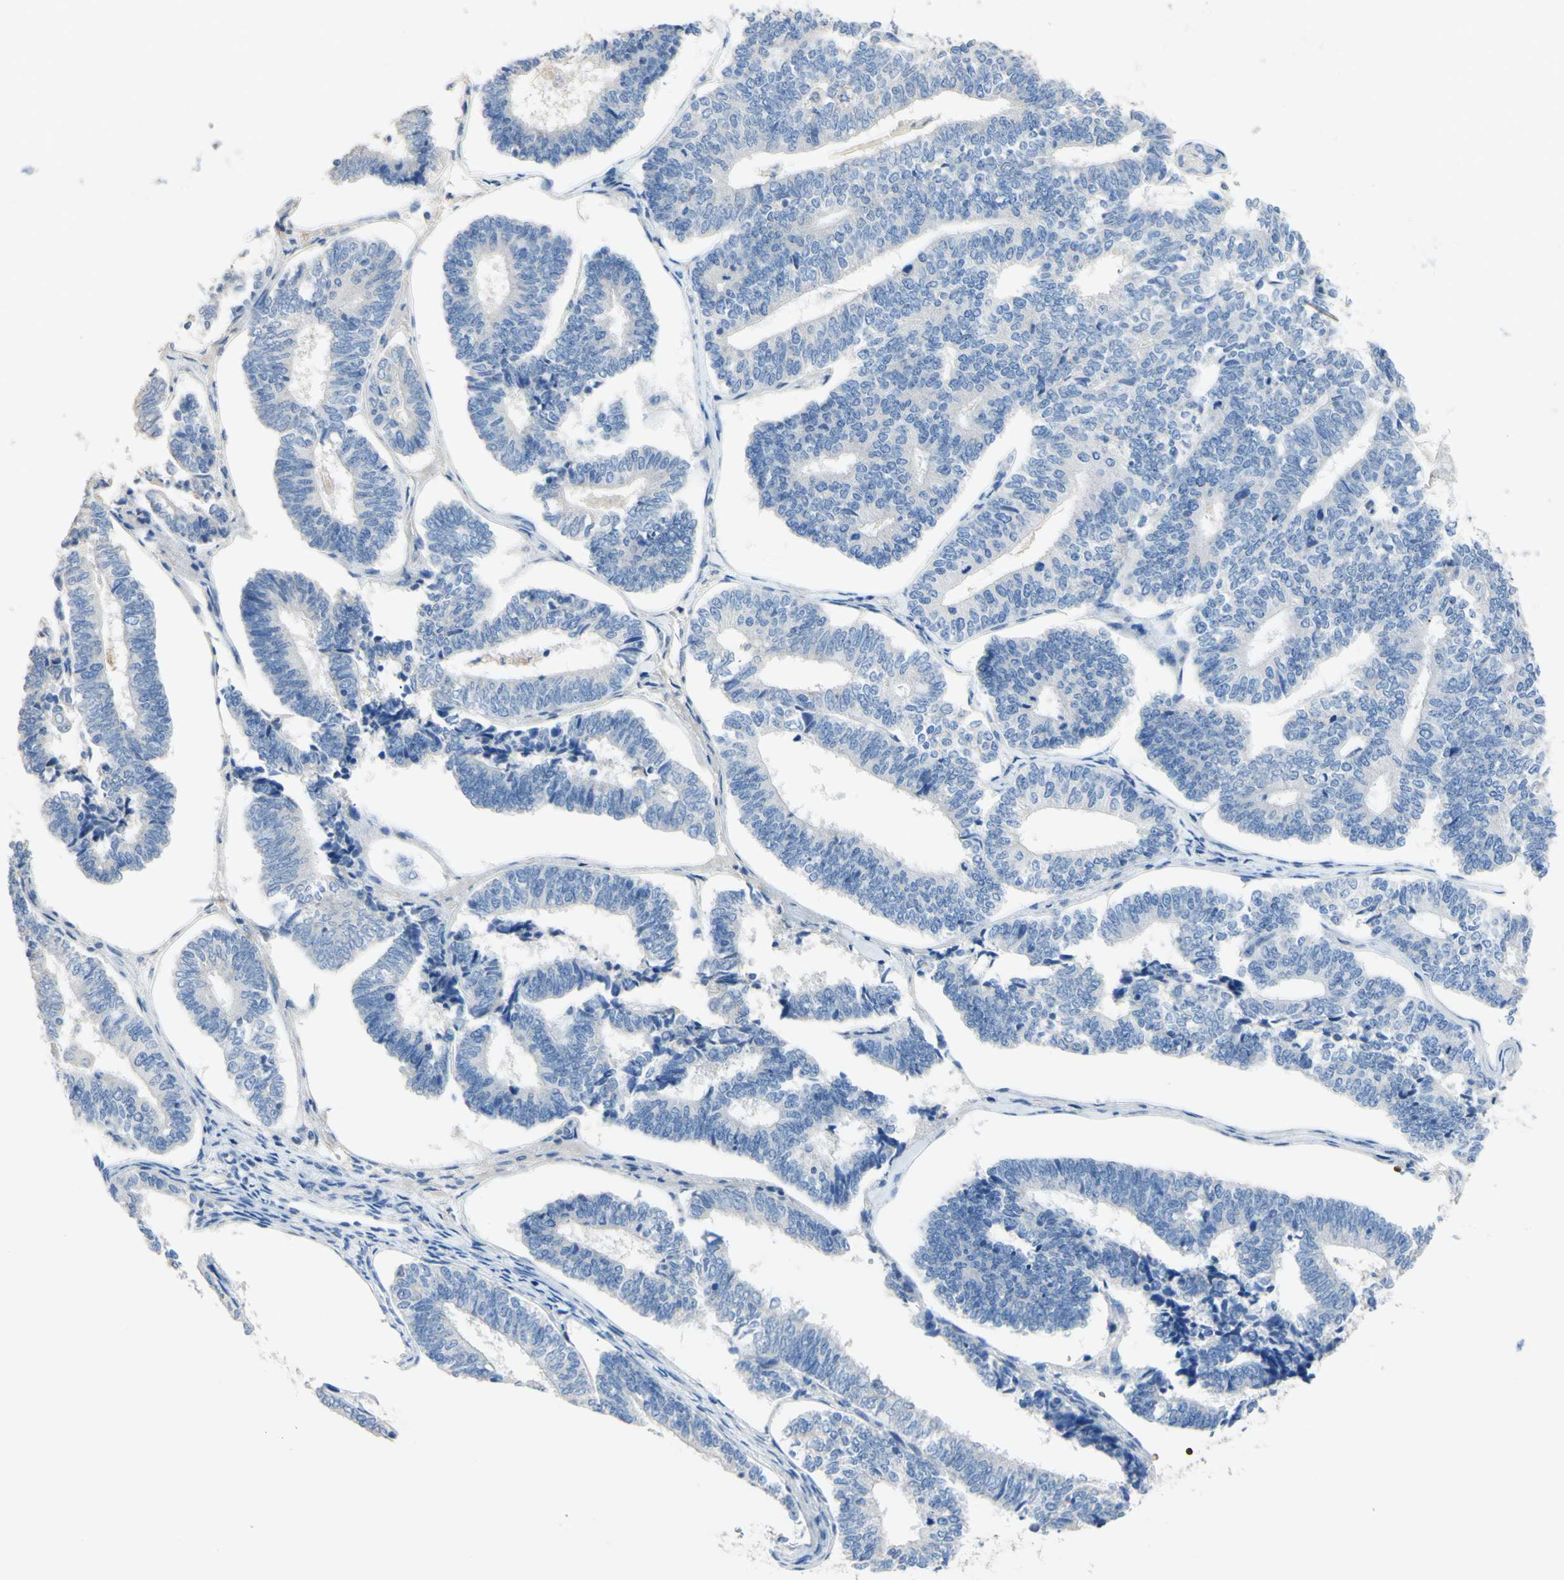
{"staining": {"intensity": "negative", "quantity": "none", "location": "none"}, "tissue": "endometrial cancer", "cell_type": "Tumor cells", "image_type": "cancer", "snomed": [{"axis": "morphology", "description": "Adenocarcinoma, NOS"}, {"axis": "topography", "description": "Endometrium"}], "caption": "Tumor cells show no significant protein expression in adenocarcinoma (endometrial).", "gene": "CDON", "patient": {"sex": "female", "age": 70}}